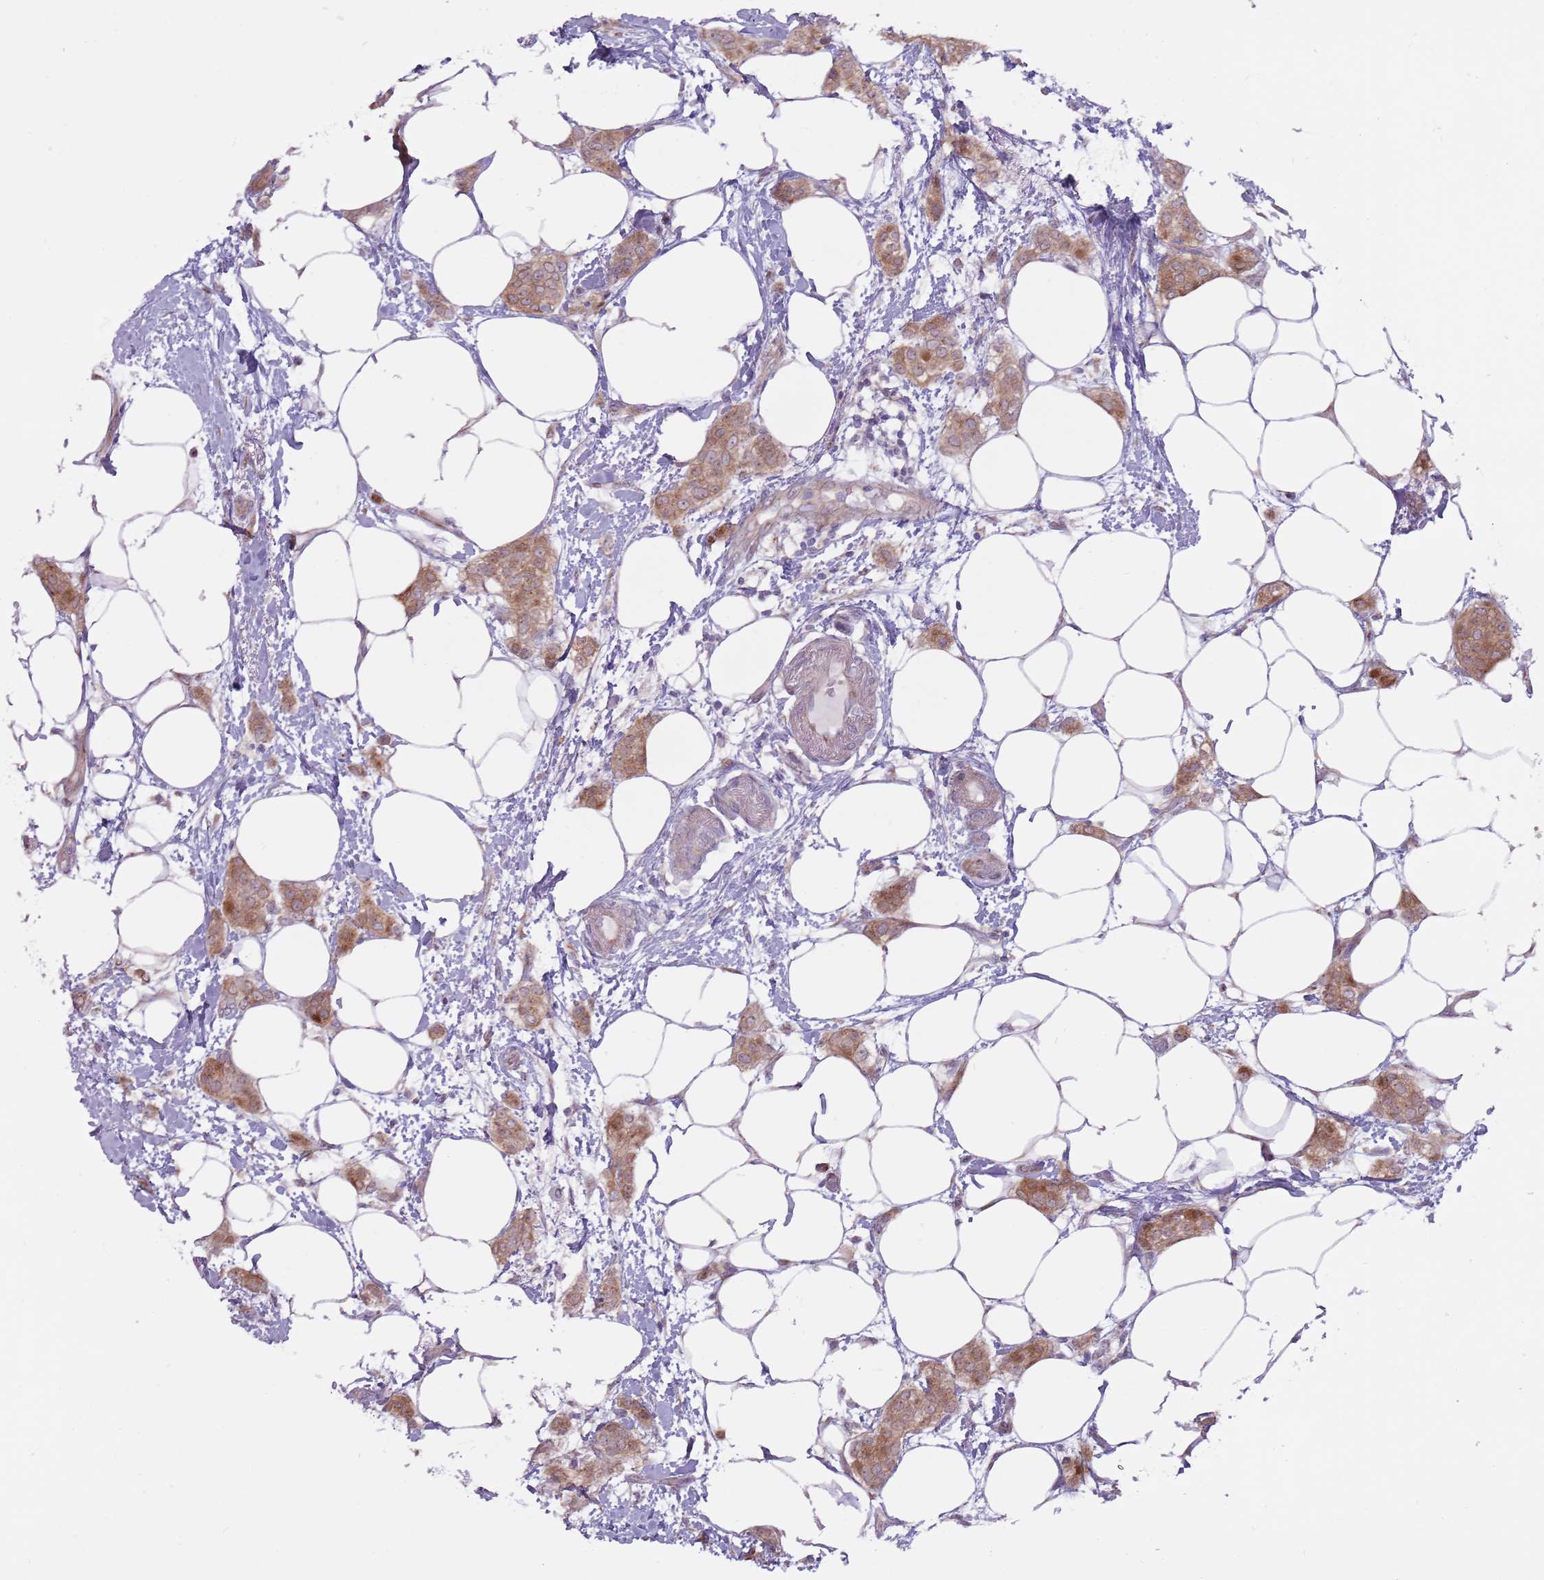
{"staining": {"intensity": "moderate", "quantity": ">75%", "location": "cytoplasmic/membranous"}, "tissue": "breast cancer", "cell_type": "Tumor cells", "image_type": "cancer", "snomed": [{"axis": "morphology", "description": "Duct carcinoma"}, {"axis": "topography", "description": "Breast"}], "caption": "The image demonstrates a brown stain indicating the presence of a protein in the cytoplasmic/membranous of tumor cells in breast cancer. (brown staining indicates protein expression, while blue staining denotes nuclei).", "gene": "CCDC150", "patient": {"sex": "female", "age": 72}}